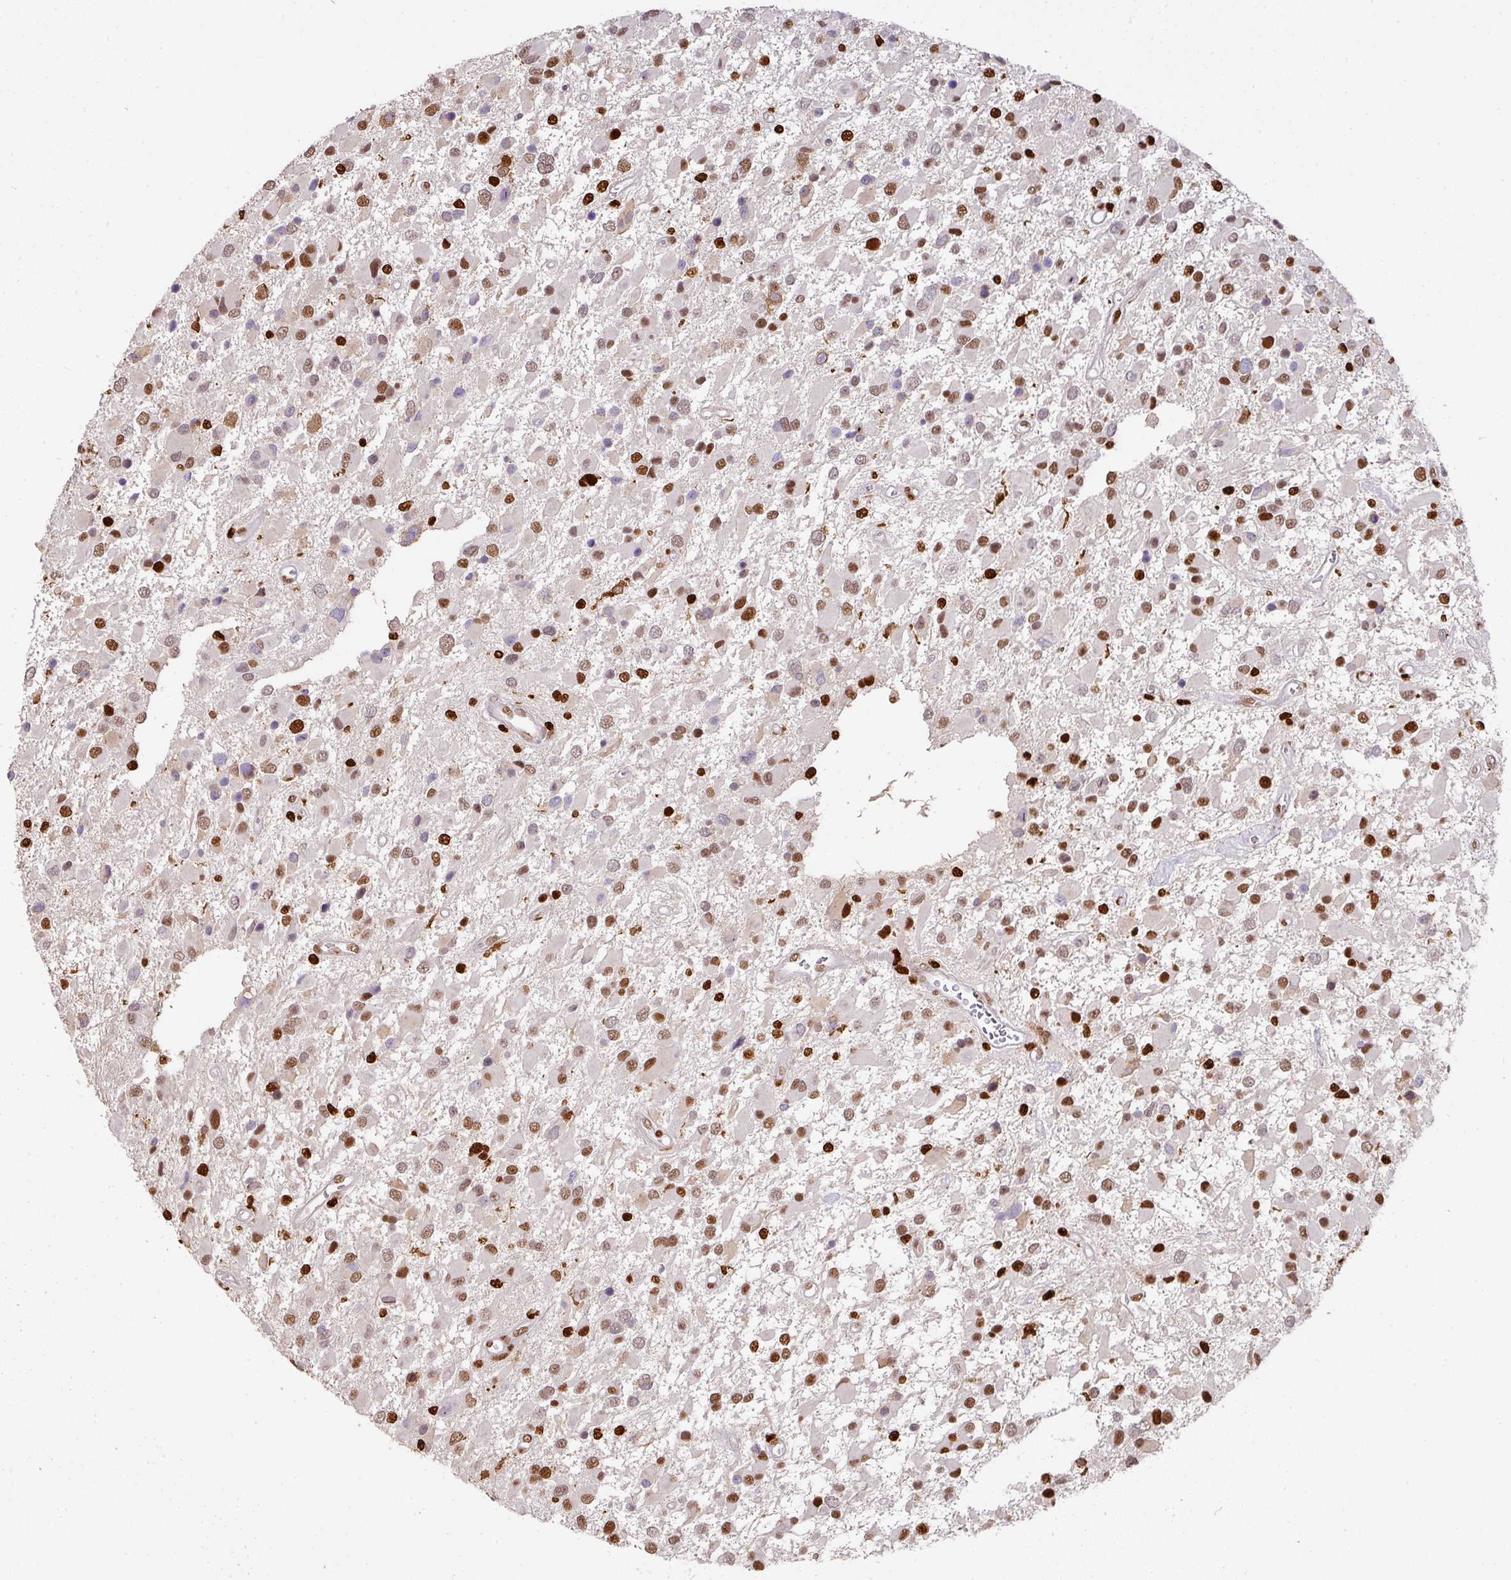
{"staining": {"intensity": "strong", "quantity": "25%-75%", "location": "nuclear"}, "tissue": "glioma", "cell_type": "Tumor cells", "image_type": "cancer", "snomed": [{"axis": "morphology", "description": "Glioma, malignant, High grade"}, {"axis": "topography", "description": "Brain"}], "caption": "This image shows immunohistochemistry staining of human glioma, with high strong nuclear expression in approximately 25%-75% of tumor cells.", "gene": "SAMHD1", "patient": {"sex": "male", "age": 53}}